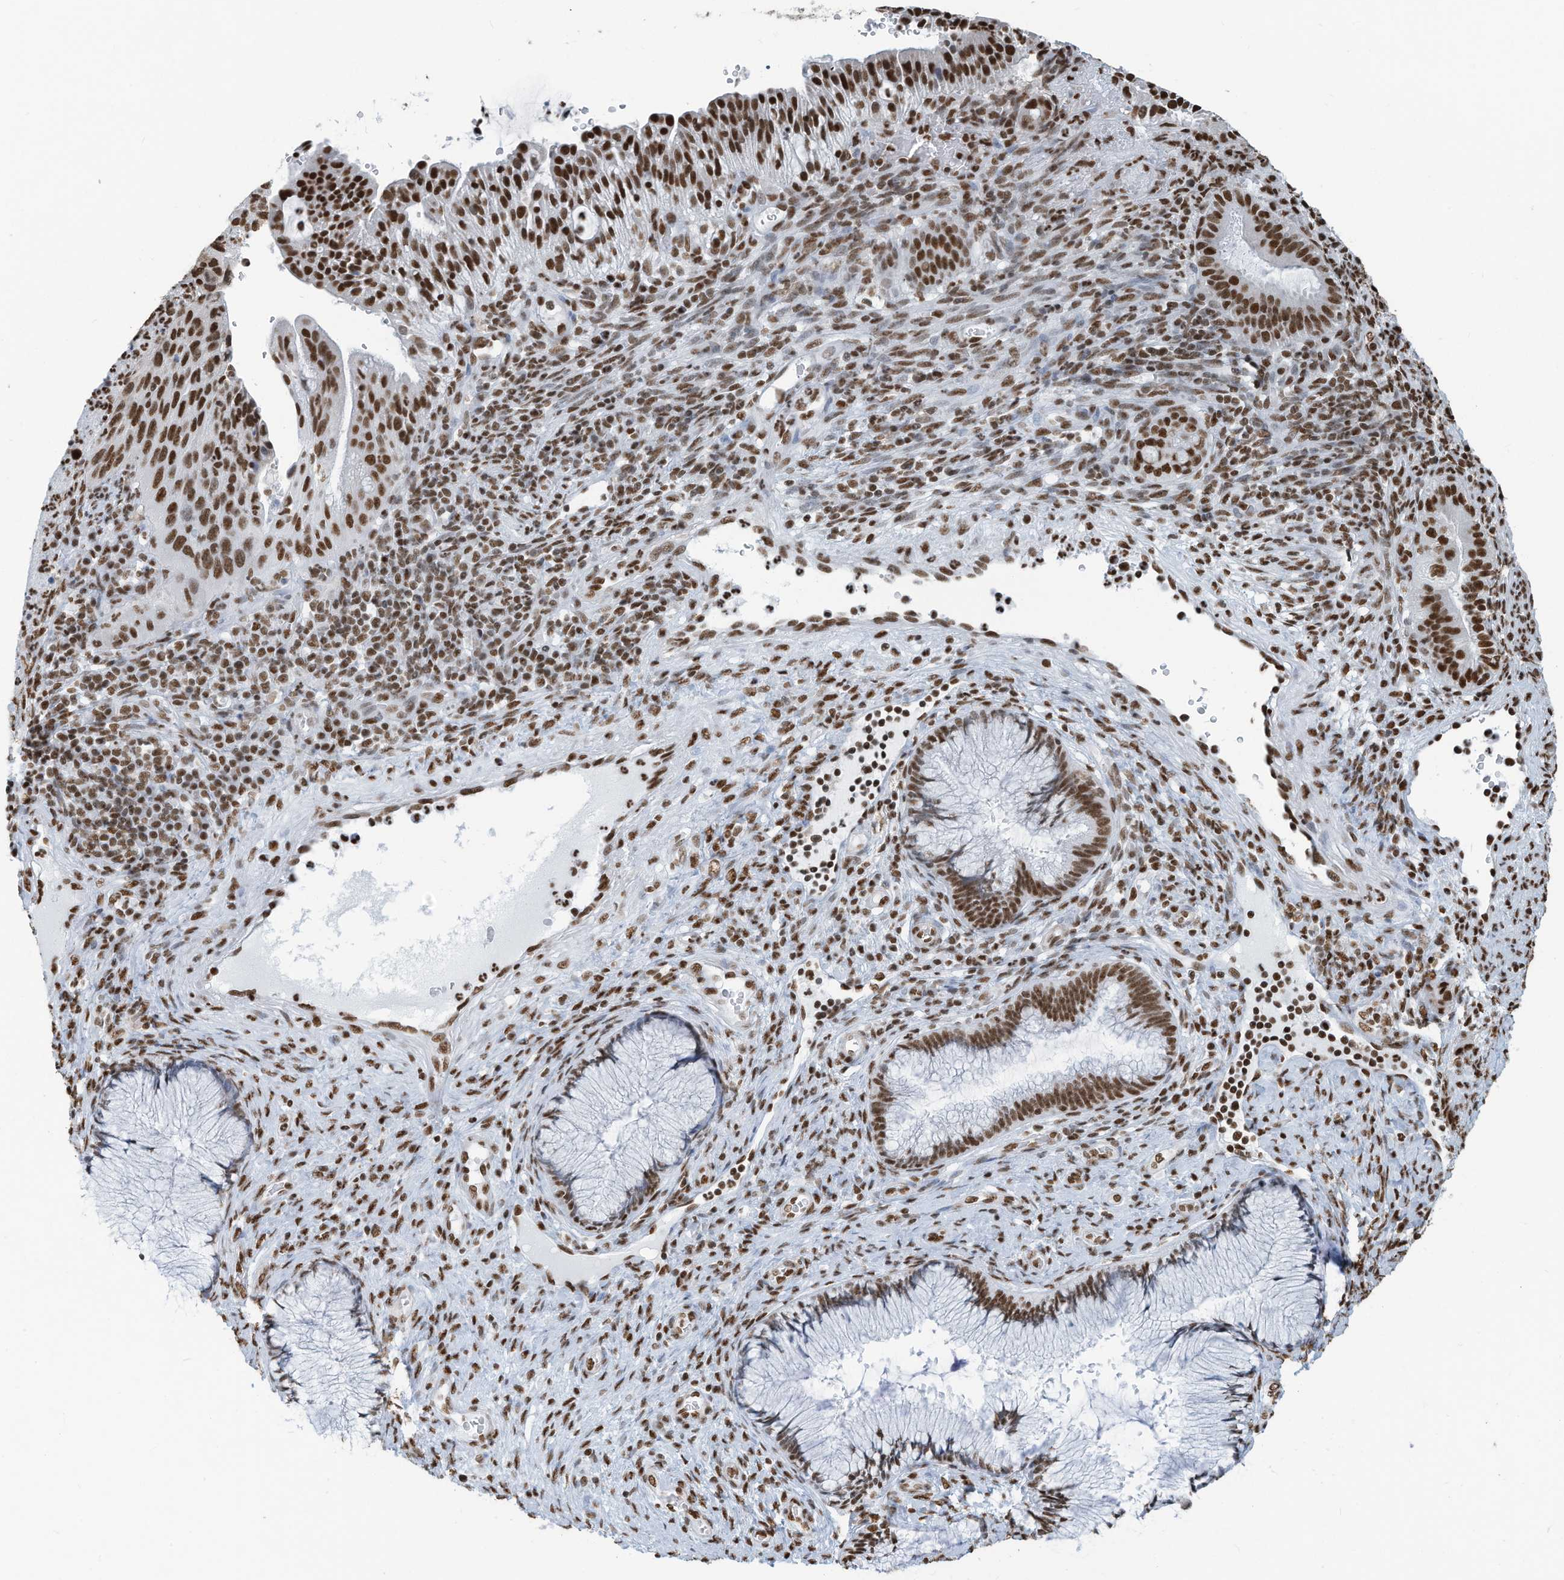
{"staining": {"intensity": "strong", "quantity": ">75%", "location": "nuclear"}, "tissue": "cervical cancer", "cell_type": "Tumor cells", "image_type": "cancer", "snomed": [{"axis": "morphology", "description": "Squamous cell carcinoma, NOS"}, {"axis": "topography", "description": "Cervix"}], "caption": "A brown stain highlights strong nuclear expression of a protein in cervical squamous cell carcinoma tumor cells. The protein of interest is stained brown, and the nuclei are stained in blue (DAB IHC with brightfield microscopy, high magnification).", "gene": "SARNP", "patient": {"sex": "female", "age": 38}}